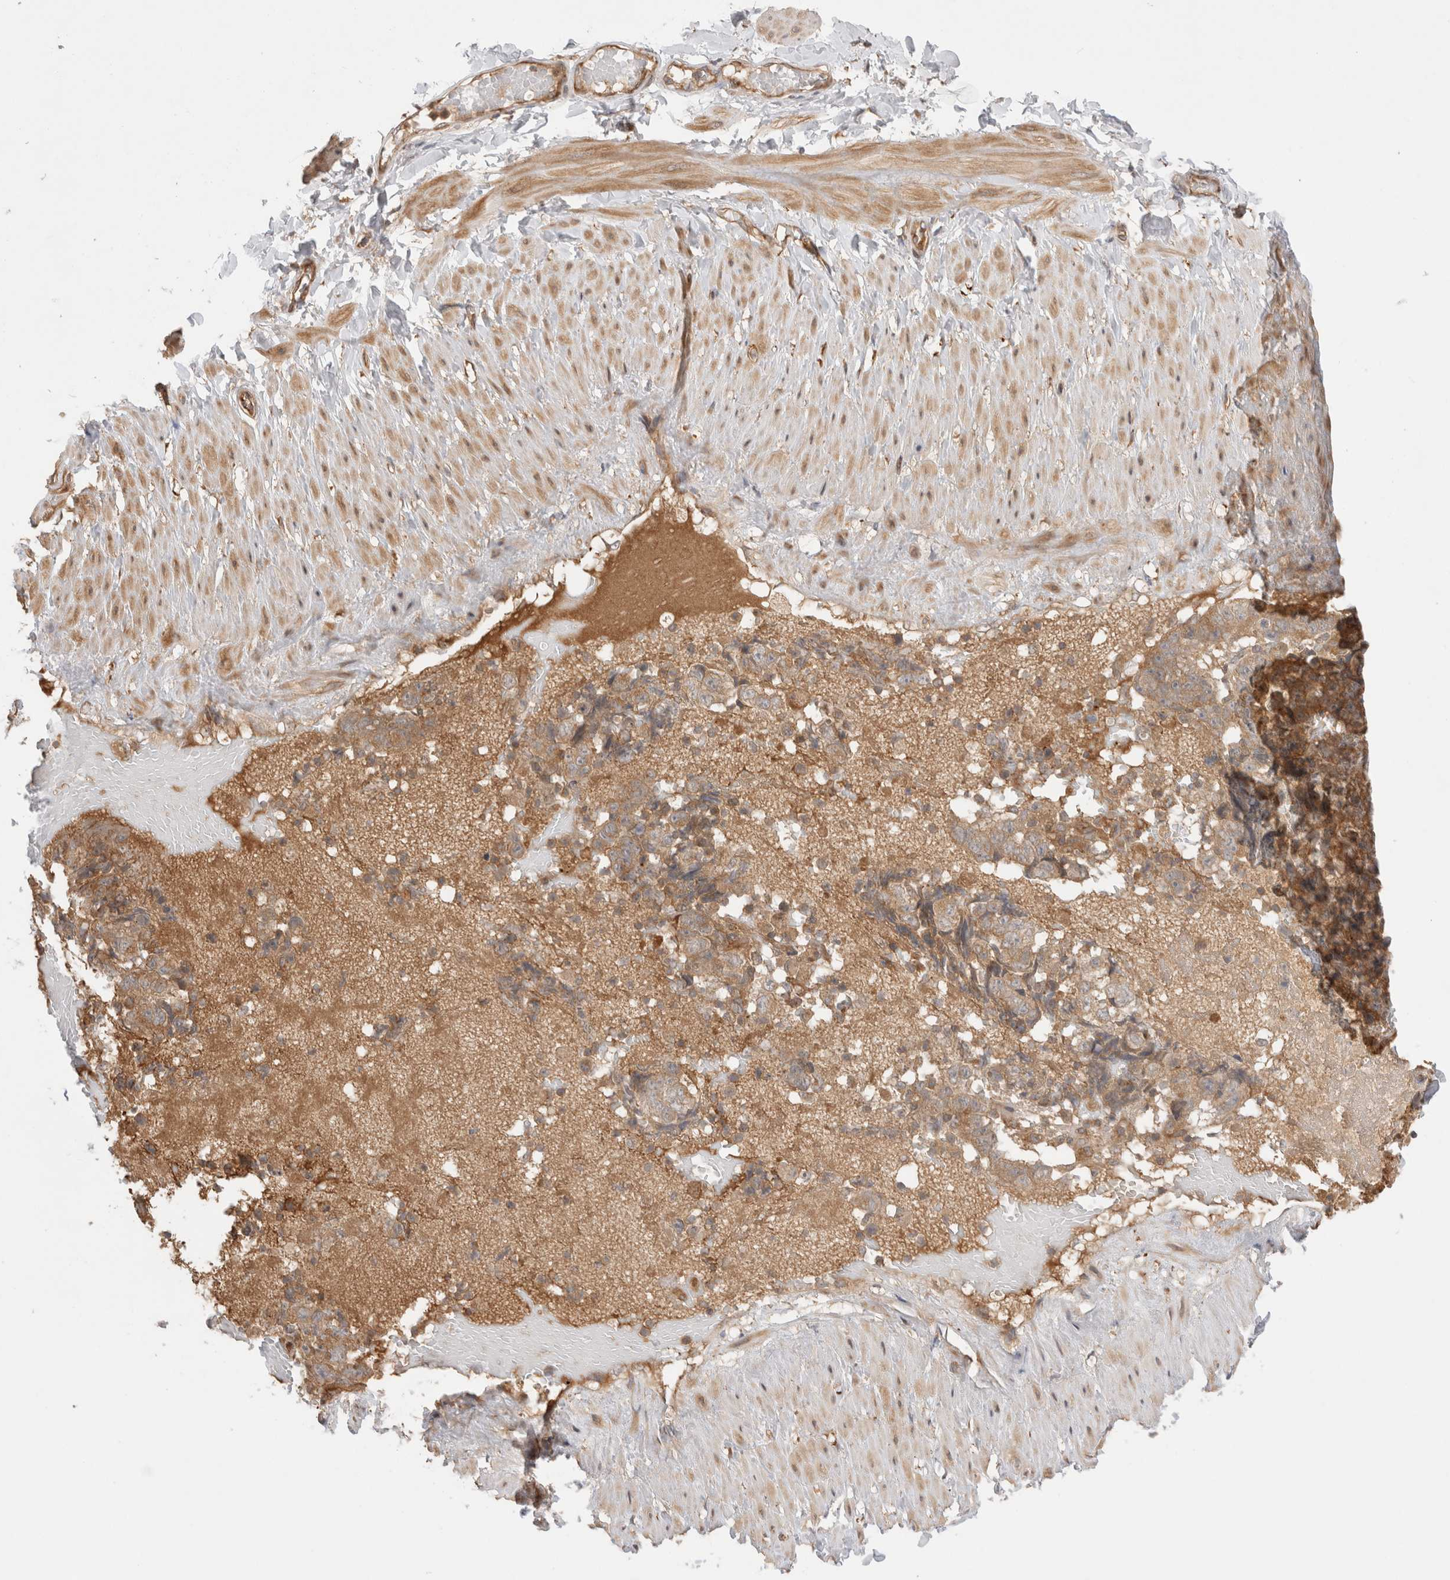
{"staining": {"intensity": "weak", "quantity": ">75%", "location": "cytoplasmic/membranous"}, "tissue": "adipose tissue", "cell_type": "Adipocytes", "image_type": "normal", "snomed": [{"axis": "morphology", "description": "Normal tissue, NOS"}, {"axis": "topography", "description": "Adipose tissue"}, {"axis": "topography", "description": "Vascular tissue"}, {"axis": "topography", "description": "Peripheral nerve tissue"}], "caption": "Immunohistochemistry (IHC) micrograph of unremarkable adipose tissue: adipose tissue stained using immunohistochemistry reveals low levels of weak protein expression localized specifically in the cytoplasmic/membranous of adipocytes, appearing as a cytoplasmic/membranous brown color.", "gene": "VPS28", "patient": {"sex": "male", "age": 25}}